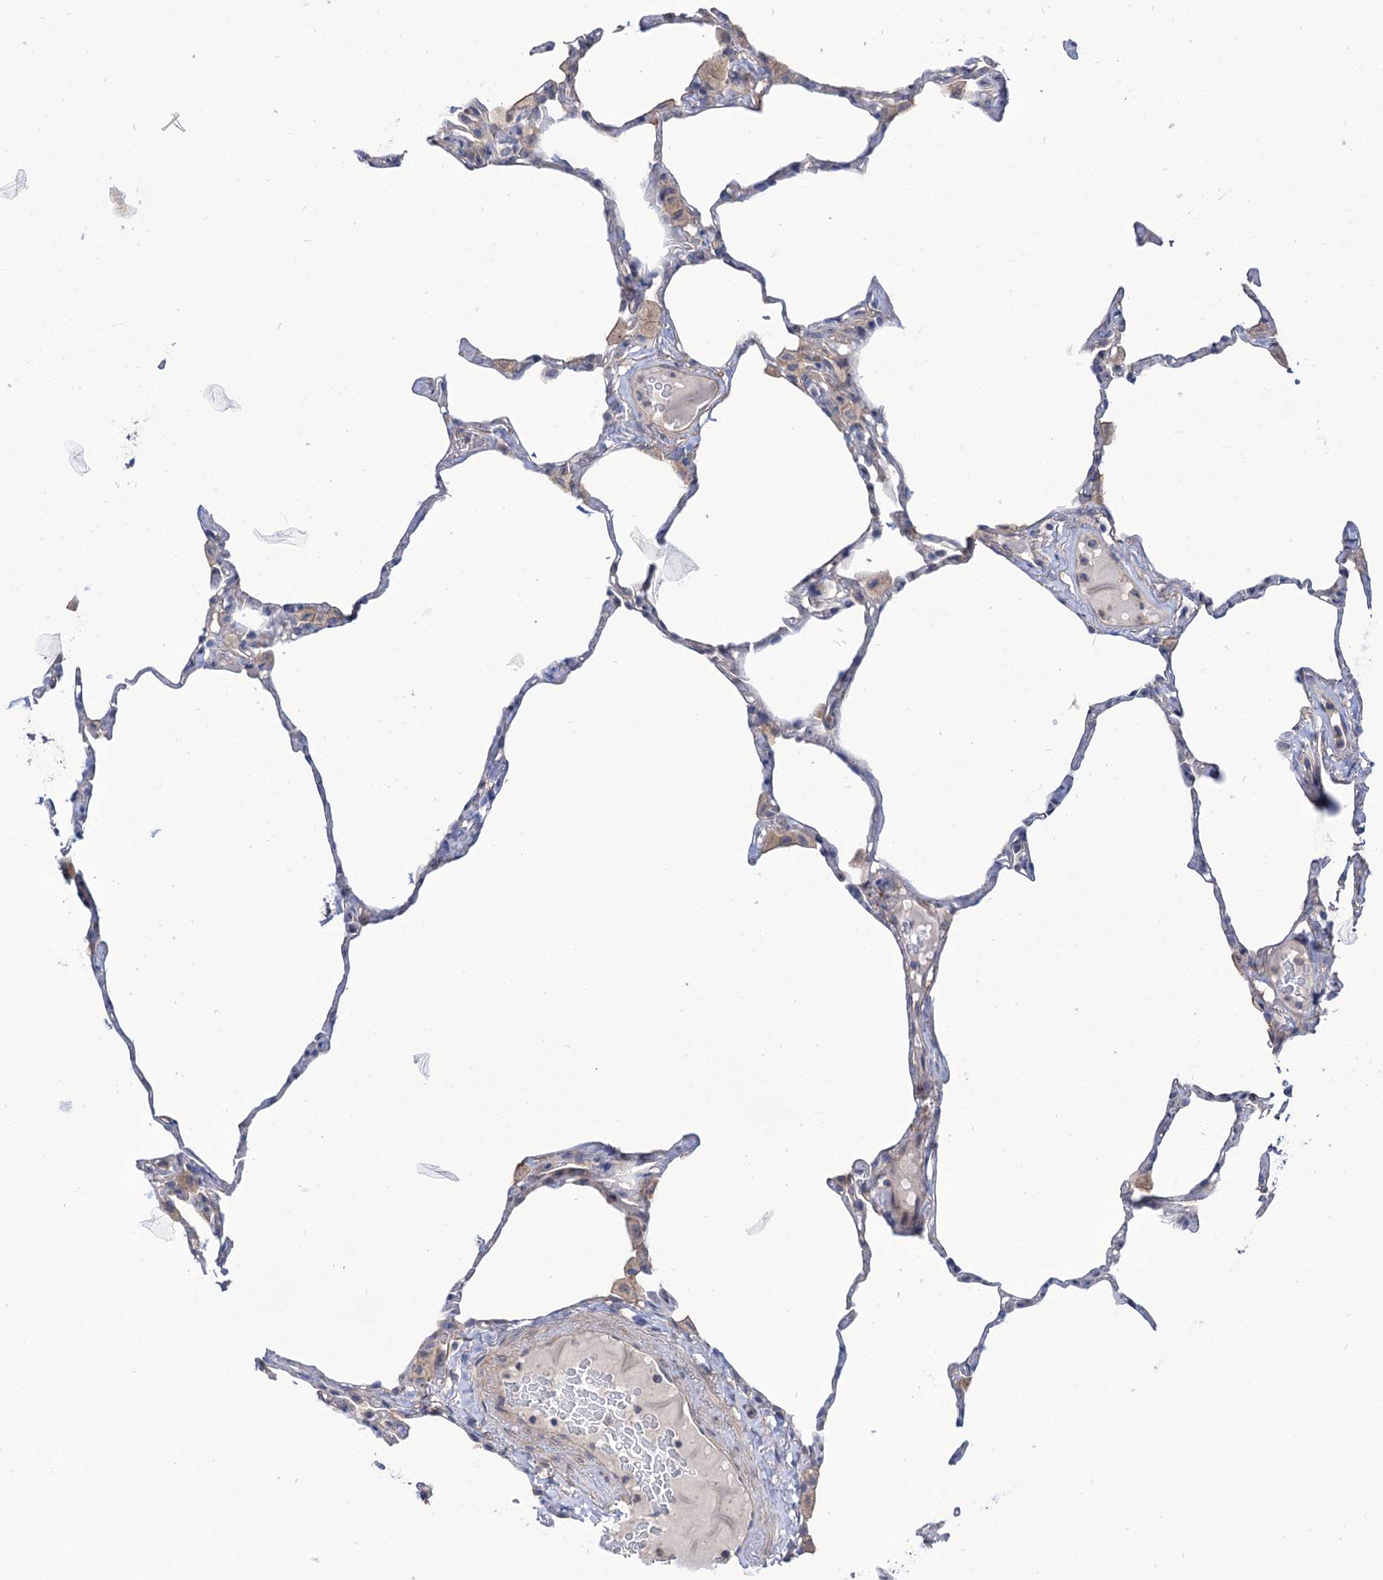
{"staining": {"intensity": "negative", "quantity": "none", "location": "none"}, "tissue": "lung", "cell_type": "Alveolar cells", "image_type": "normal", "snomed": [{"axis": "morphology", "description": "Normal tissue, NOS"}, {"axis": "topography", "description": "Lung"}], "caption": "An IHC photomicrograph of unremarkable lung is shown. There is no staining in alveolar cells of lung.", "gene": "SEC24A", "patient": {"sex": "male", "age": 65}}